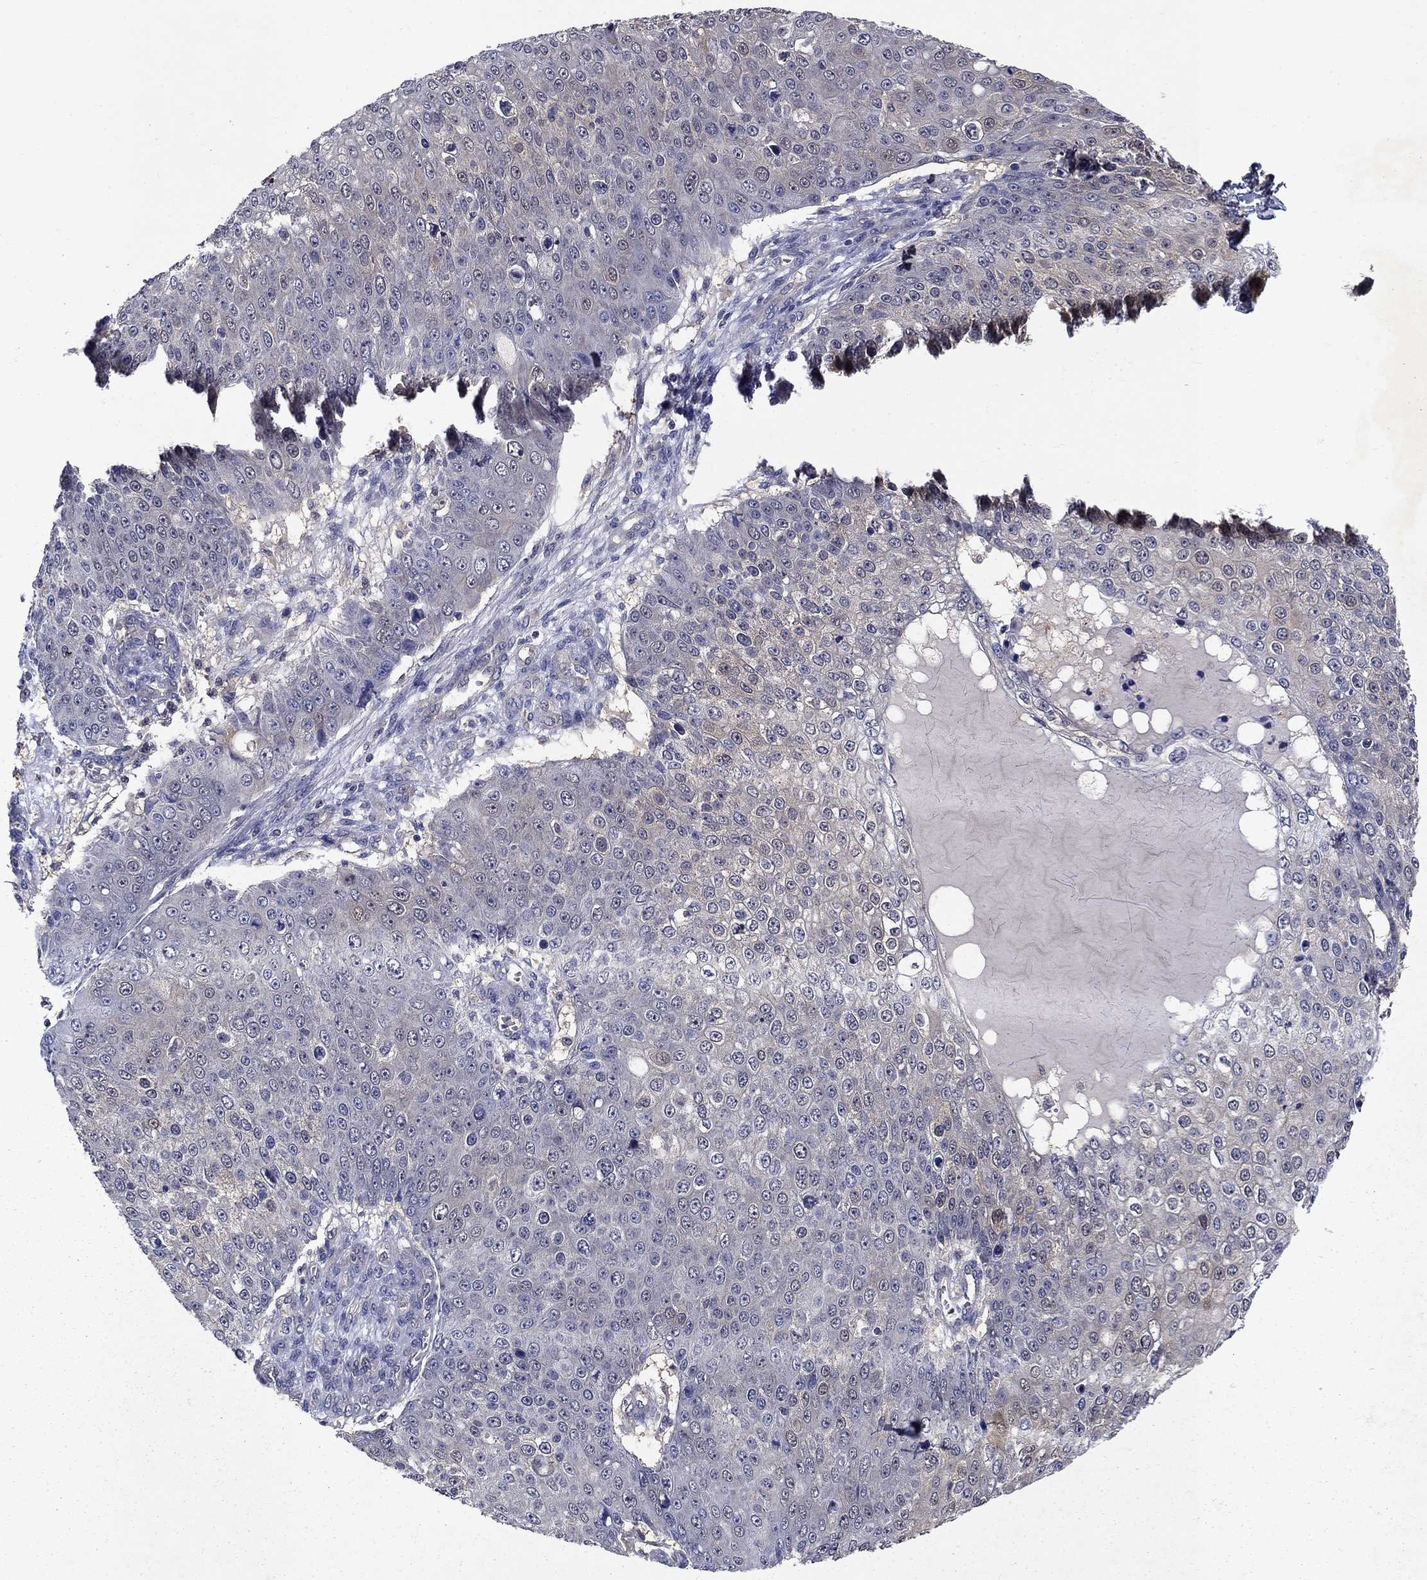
{"staining": {"intensity": "negative", "quantity": "none", "location": "none"}, "tissue": "skin cancer", "cell_type": "Tumor cells", "image_type": "cancer", "snomed": [{"axis": "morphology", "description": "Squamous cell carcinoma, NOS"}, {"axis": "topography", "description": "Skin"}], "caption": "Human skin cancer (squamous cell carcinoma) stained for a protein using immunohistochemistry (IHC) shows no staining in tumor cells.", "gene": "GLTP", "patient": {"sex": "male", "age": 71}}